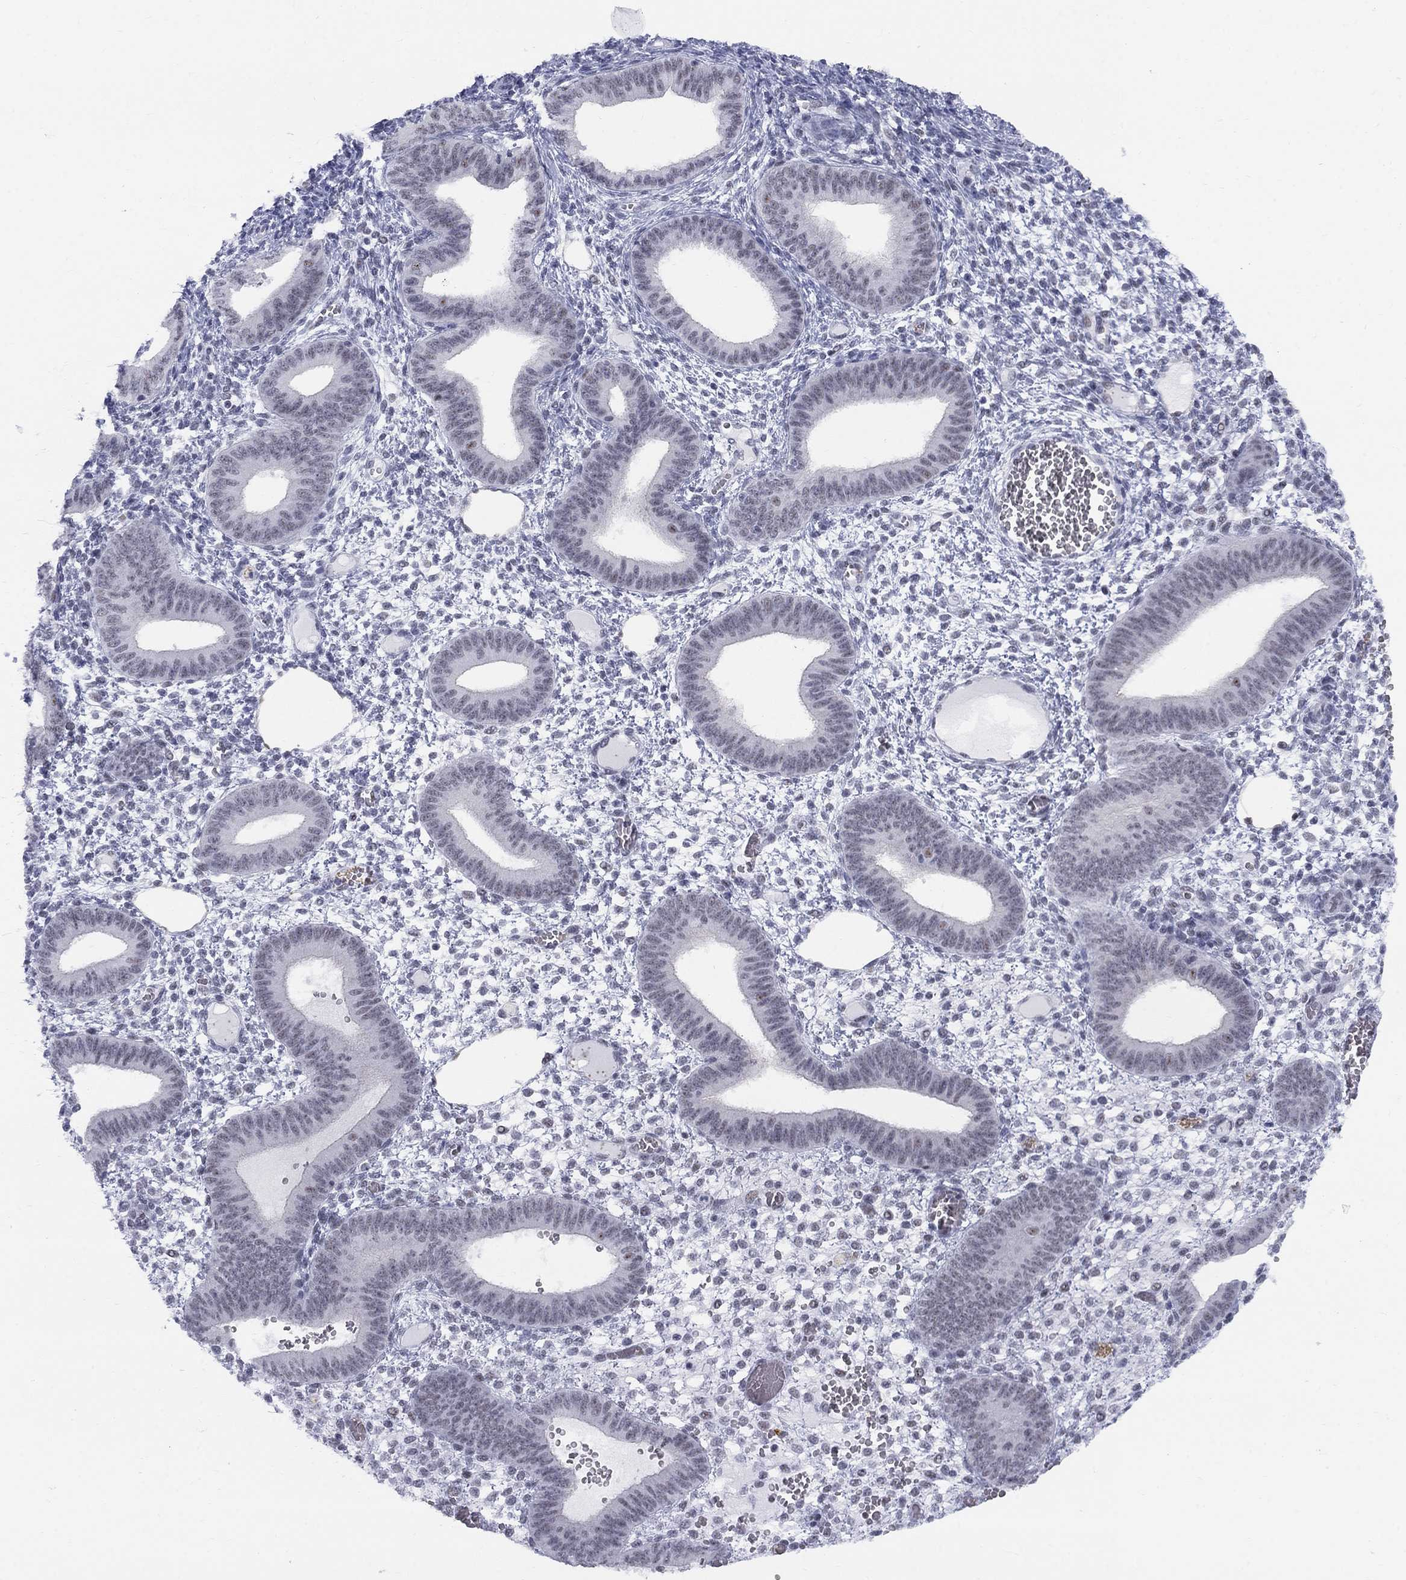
{"staining": {"intensity": "negative", "quantity": "none", "location": "none"}, "tissue": "endometrium", "cell_type": "Cells in endometrial stroma", "image_type": "normal", "snomed": [{"axis": "morphology", "description": "Normal tissue, NOS"}, {"axis": "topography", "description": "Endometrium"}], "caption": "Cells in endometrial stroma are negative for protein expression in normal human endometrium. (Brightfield microscopy of DAB (3,3'-diaminobenzidine) IHC at high magnification).", "gene": "DMTN", "patient": {"sex": "female", "age": 42}}